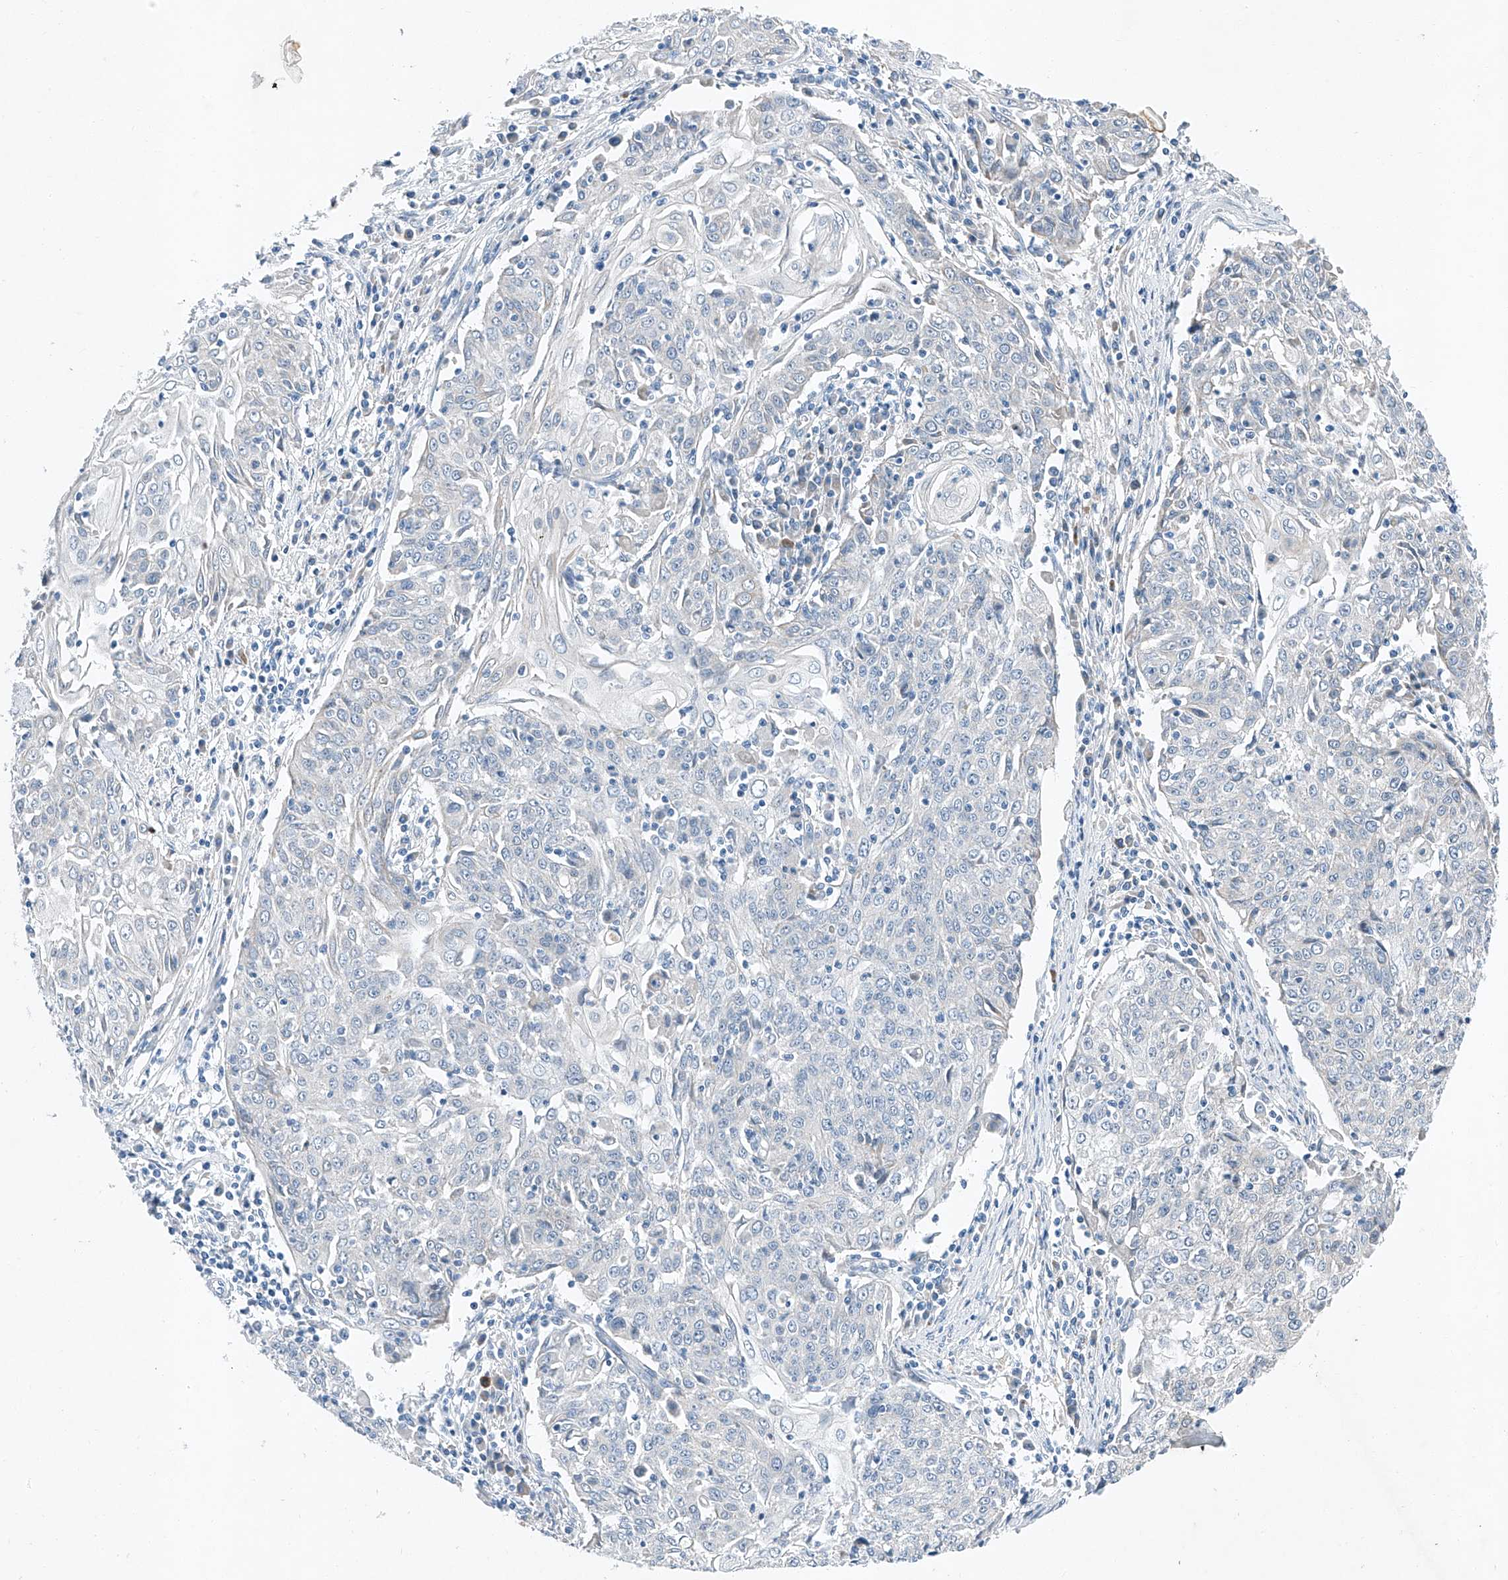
{"staining": {"intensity": "negative", "quantity": "none", "location": "none"}, "tissue": "cervical cancer", "cell_type": "Tumor cells", "image_type": "cancer", "snomed": [{"axis": "morphology", "description": "Squamous cell carcinoma, NOS"}, {"axis": "topography", "description": "Cervix"}], "caption": "Squamous cell carcinoma (cervical) was stained to show a protein in brown. There is no significant positivity in tumor cells. The staining is performed using DAB (3,3'-diaminobenzidine) brown chromogen with nuclei counter-stained in using hematoxylin.", "gene": "MDGA1", "patient": {"sex": "female", "age": 48}}